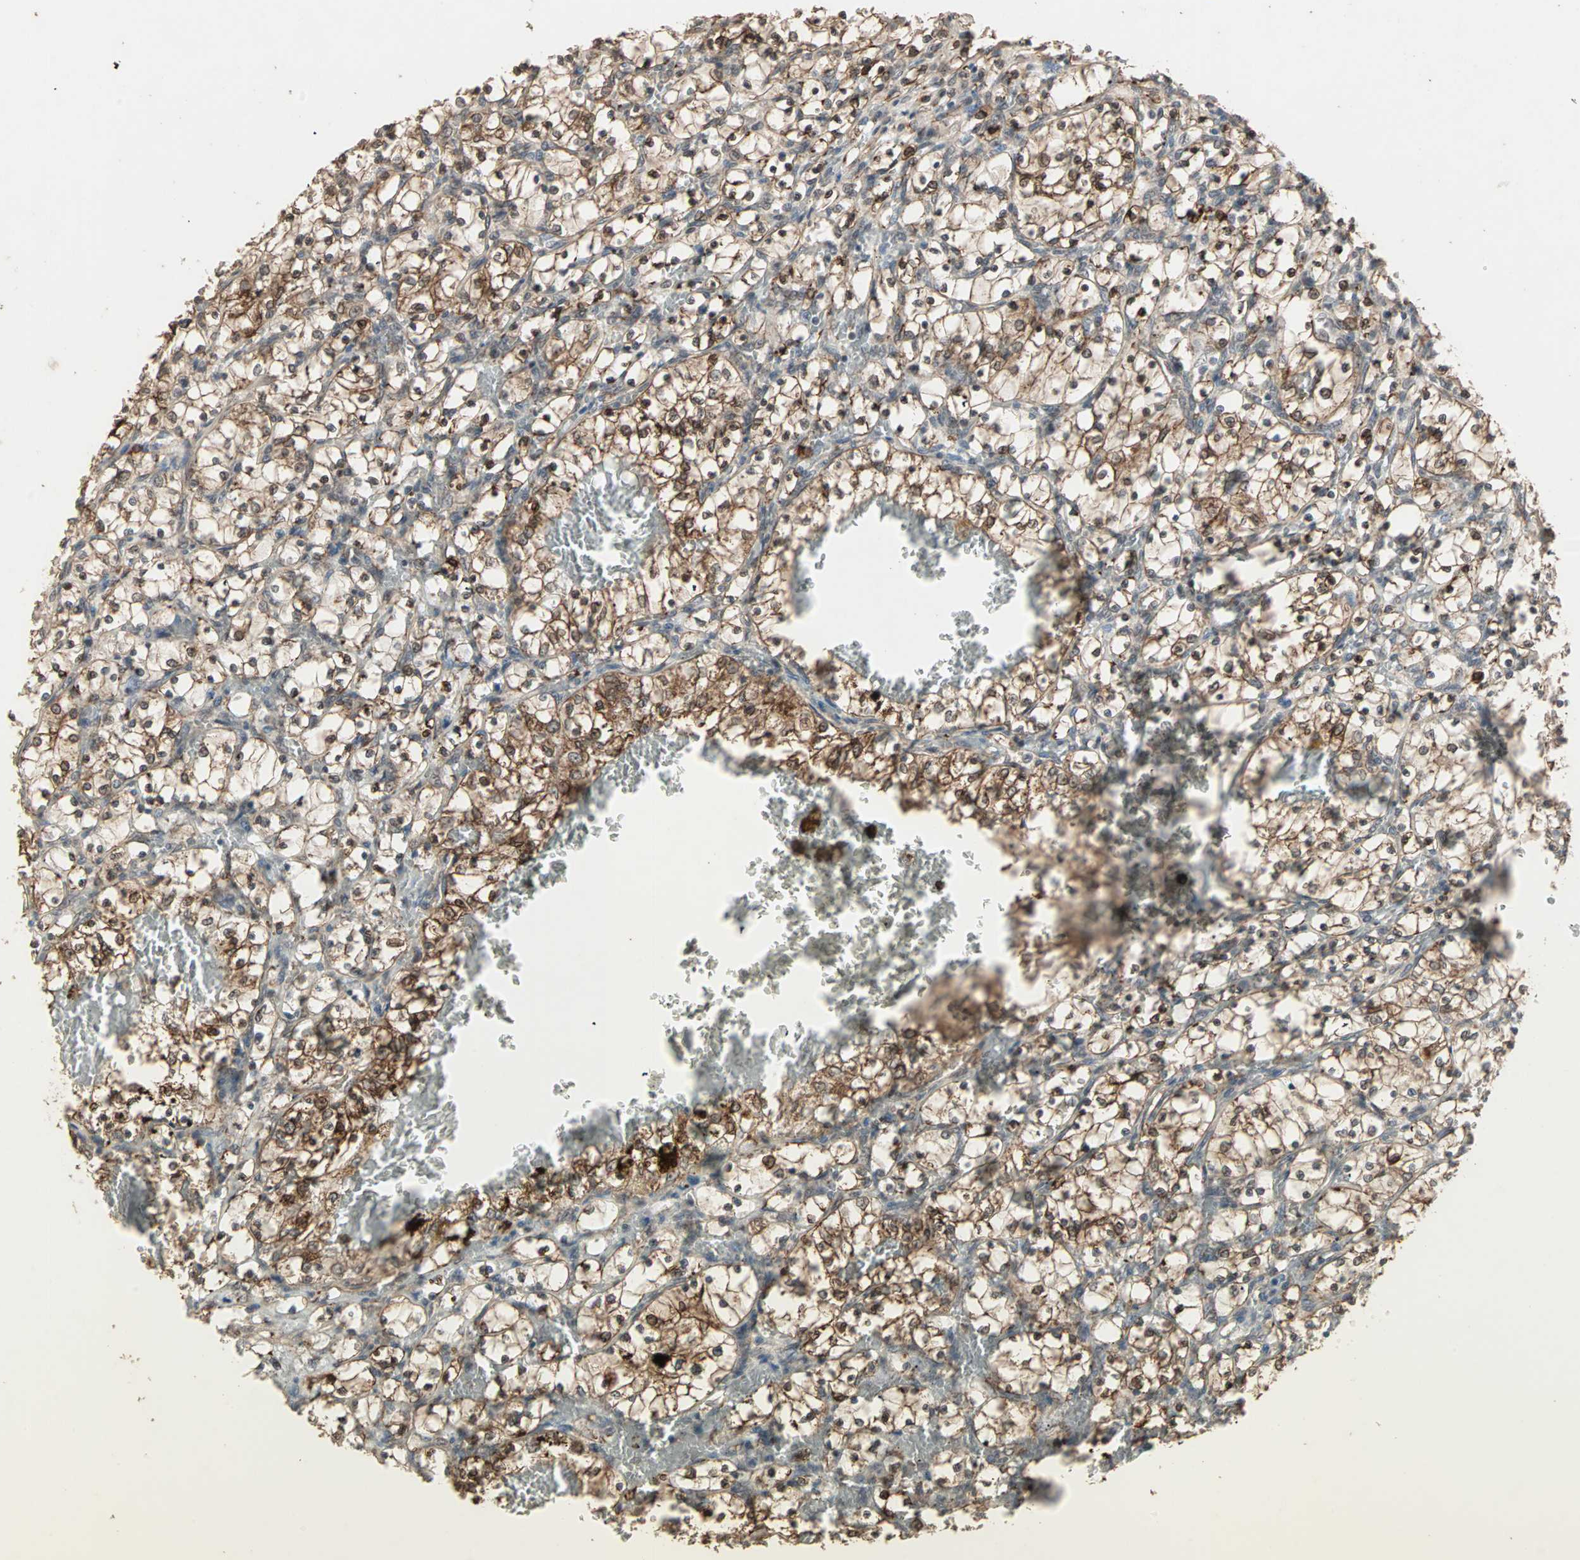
{"staining": {"intensity": "moderate", "quantity": ">75%", "location": "cytoplasmic/membranous"}, "tissue": "renal cancer", "cell_type": "Tumor cells", "image_type": "cancer", "snomed": [{"axis": "morphology", "description": "Adenocarcinoma, NOS"}, {"axis": "topography", "description": "Kidney"}], "caption": "The image displays immunohistochemical staining of renal cancer (adenocarcinoma). There is moderate cytoplasmic/membranous expression is identified in approximately >75% of tumor cells.", "gene": "TRPV4", "patient": {"sex": "female", "age": 69}}